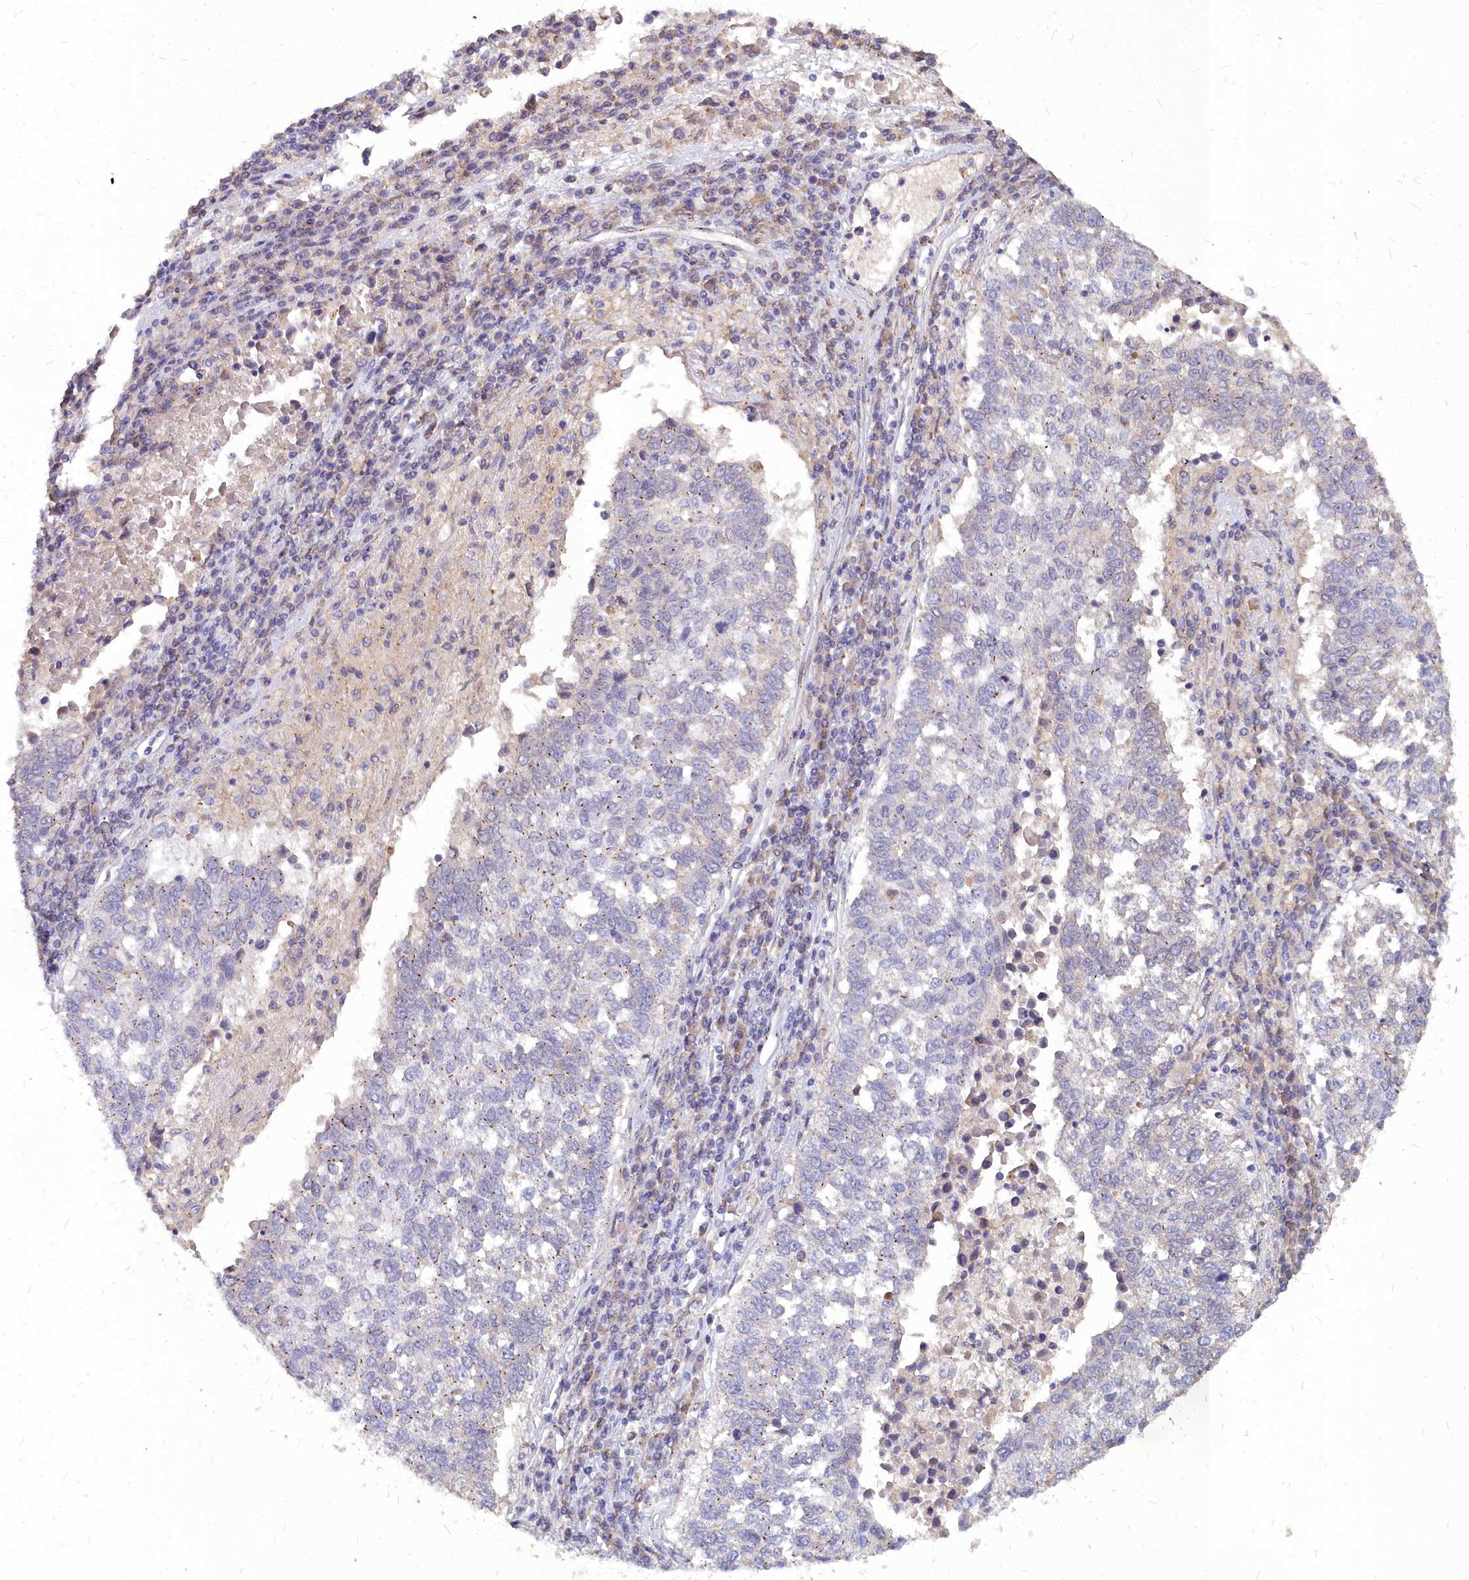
{"staining": {"intensity": "weak", "quantity": "25%-75%", "location": "cytoplasmic/membranous"}, "tissue": "lung cancer", "cell_type": "Tumor cells", "image_type": "cancer", "snomed": [{"axis": "morphology", "description": "Squamous cell carcinoma, NOS"}, {"axis": "topography", "description": "Lung"}], "caption": "About 25%-75% of tumor cells in human lung cancer (squamous cell carcinoma) exhibit weak cytoplasmic/membranous protein staining as visualized by brown immunohistochemical staining.", "gene": "NOXA1", "patient": {"sex": "male", "age": 73}}